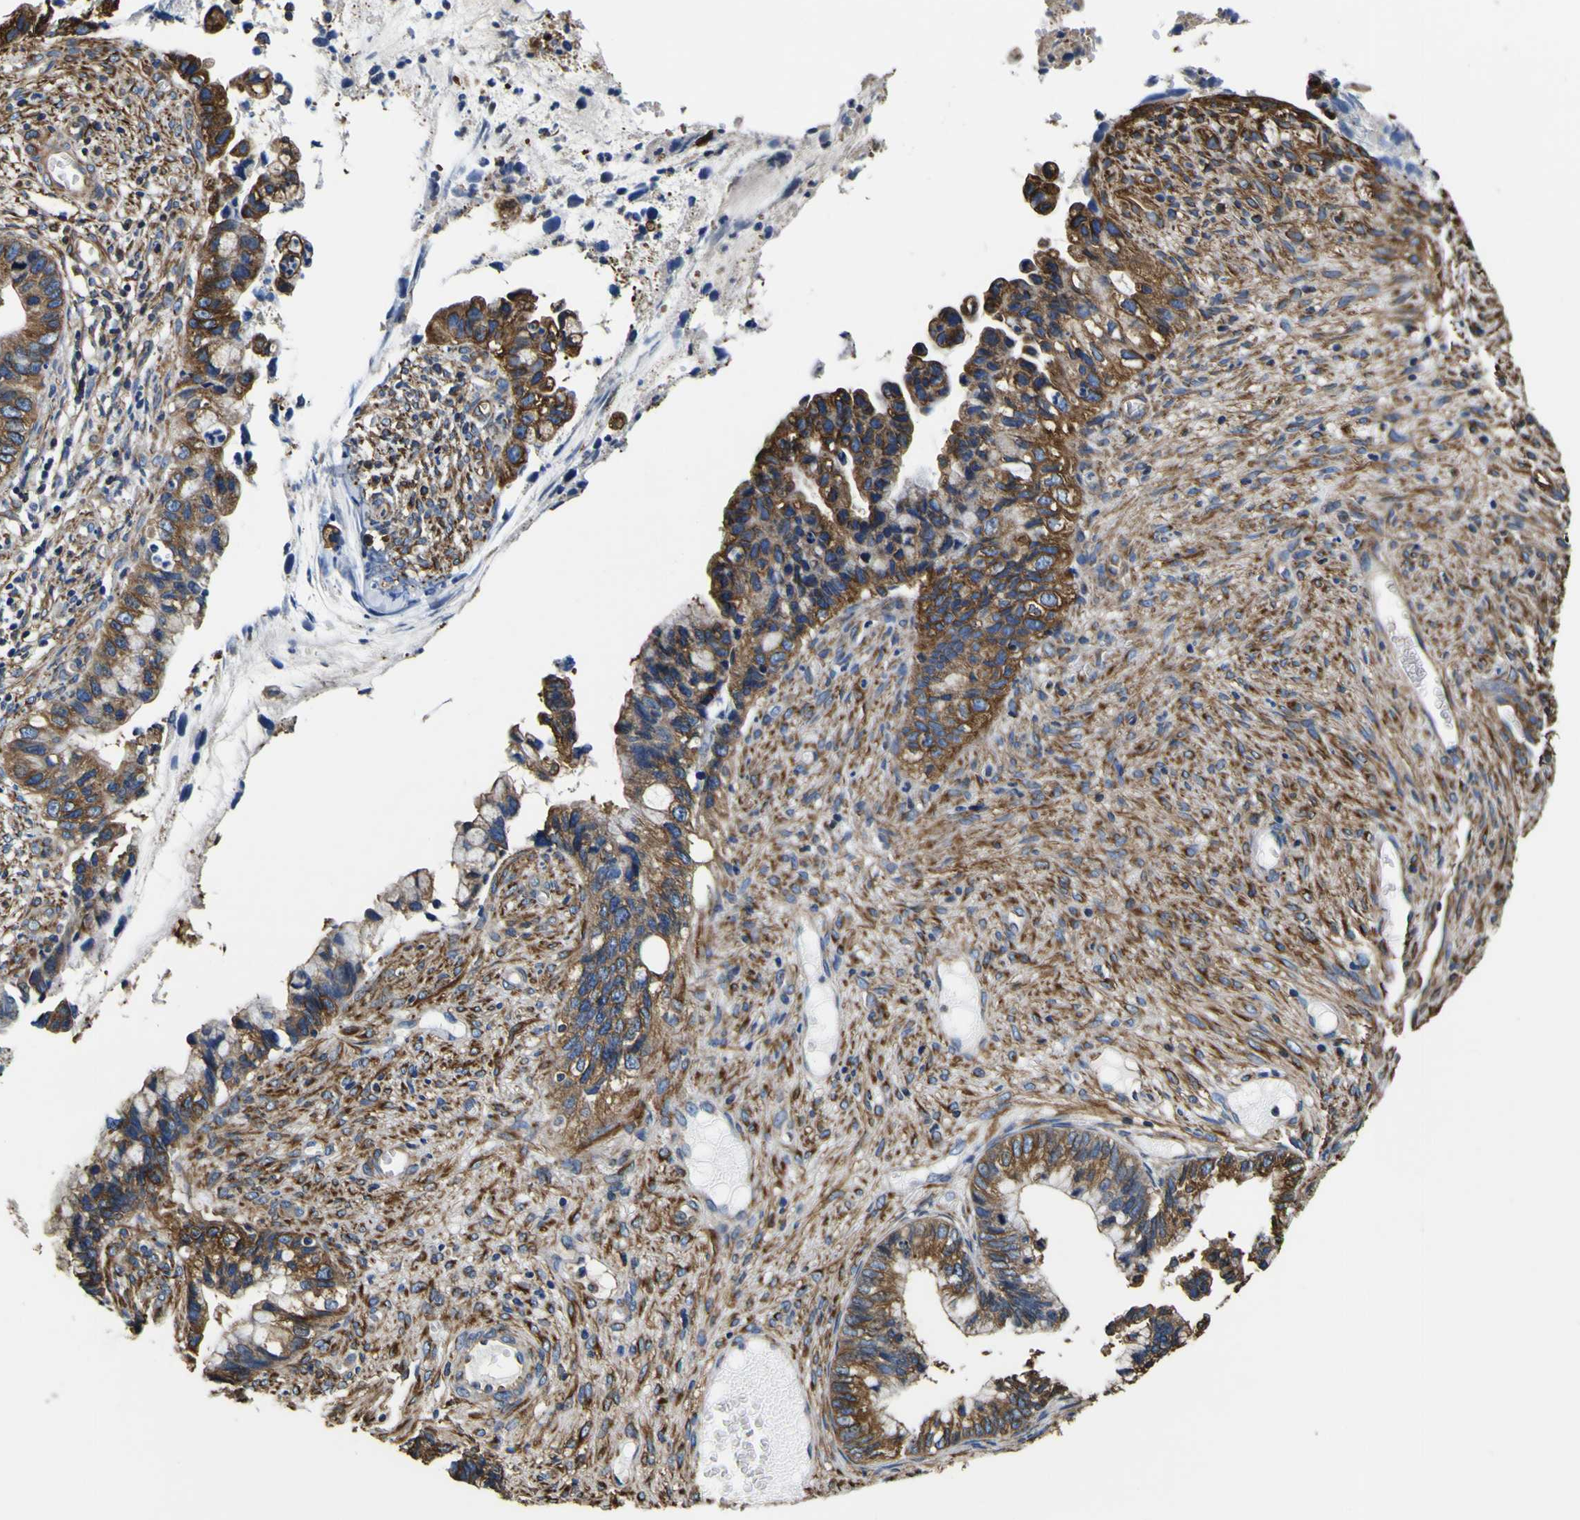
{"staining": {"intensity": "moderate", "quantity": ">75%", "location": "cytoplasmic/membranous"}, "tissue": "cervical cancer", "cell_type": "Tumor cells", "image_type": "cancer", "snomed": [{"axis": "morphology", "description": "Adenocarcinoma, NOS"}, {"axis": "topography", "description": "Cervix"}], "caption": "The immunohistochemical stain labels moderate cytoplasmic/membranous staining in tumor cells of adenocarcinoma (cervical) tissue.", "gene": "TUBA1B", "patient": {"sex": "female", "age": 44}}